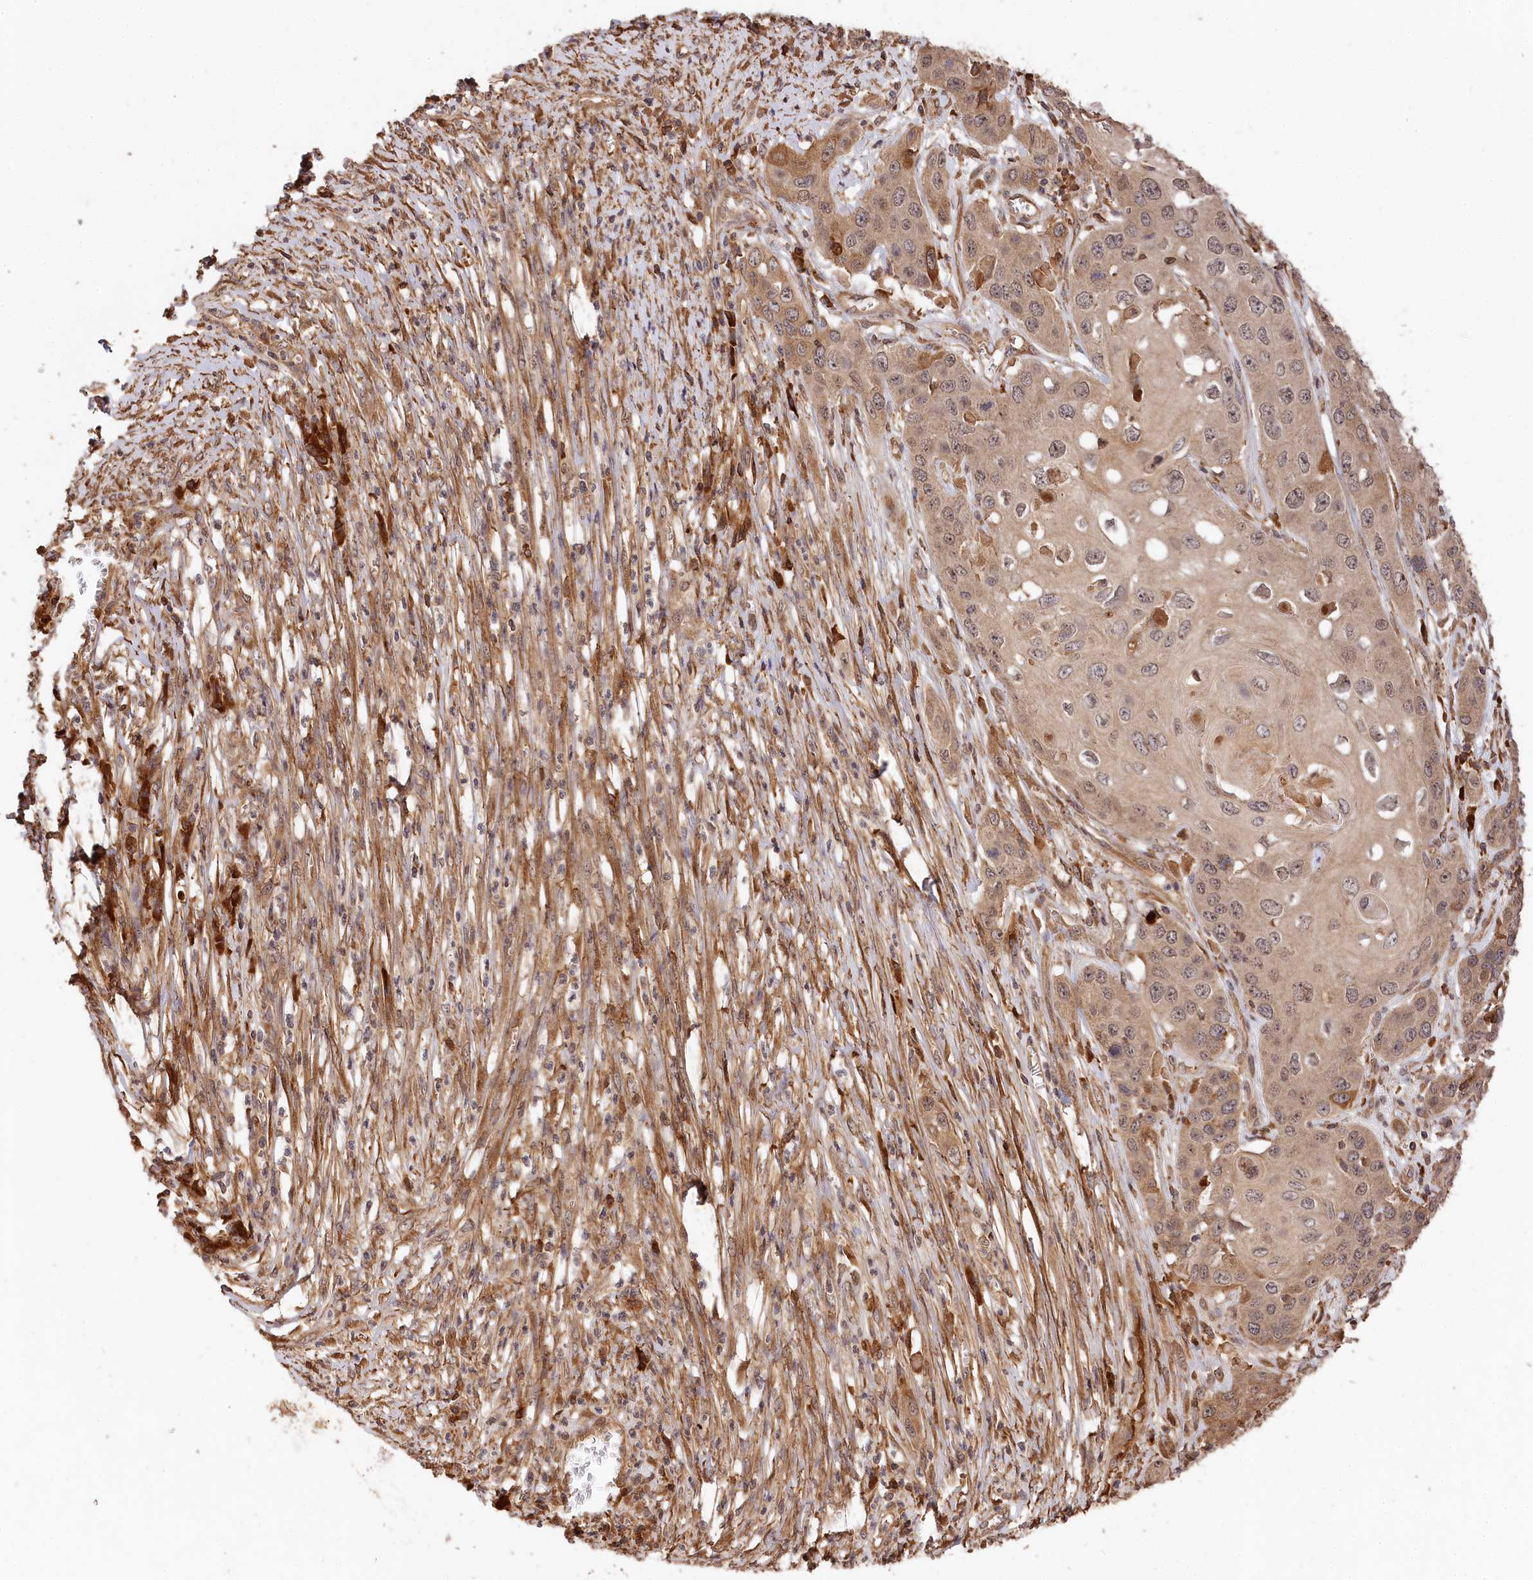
{"staining": {"intensity": "moderate", "quantity": "25%-75%", "location": "cytoplasmic/membranous"}, "tissue": "skin cancer", "cell_type": "Tumor cells", "image_type": "cancer", "snomed": [{"axis": "morphology", "description": "Squamous cell carcinoma, NOS"}, {"axis": "topography", "description": "Skin"}], "caption": "A micrograph of skin squamous cell carcinoma stained for a protein reveals moderate cytoplasmic/membranous brown staining in tumor cells.", "gene": "MCF2L2", "patient": {"sex": "male", "age": 55}}